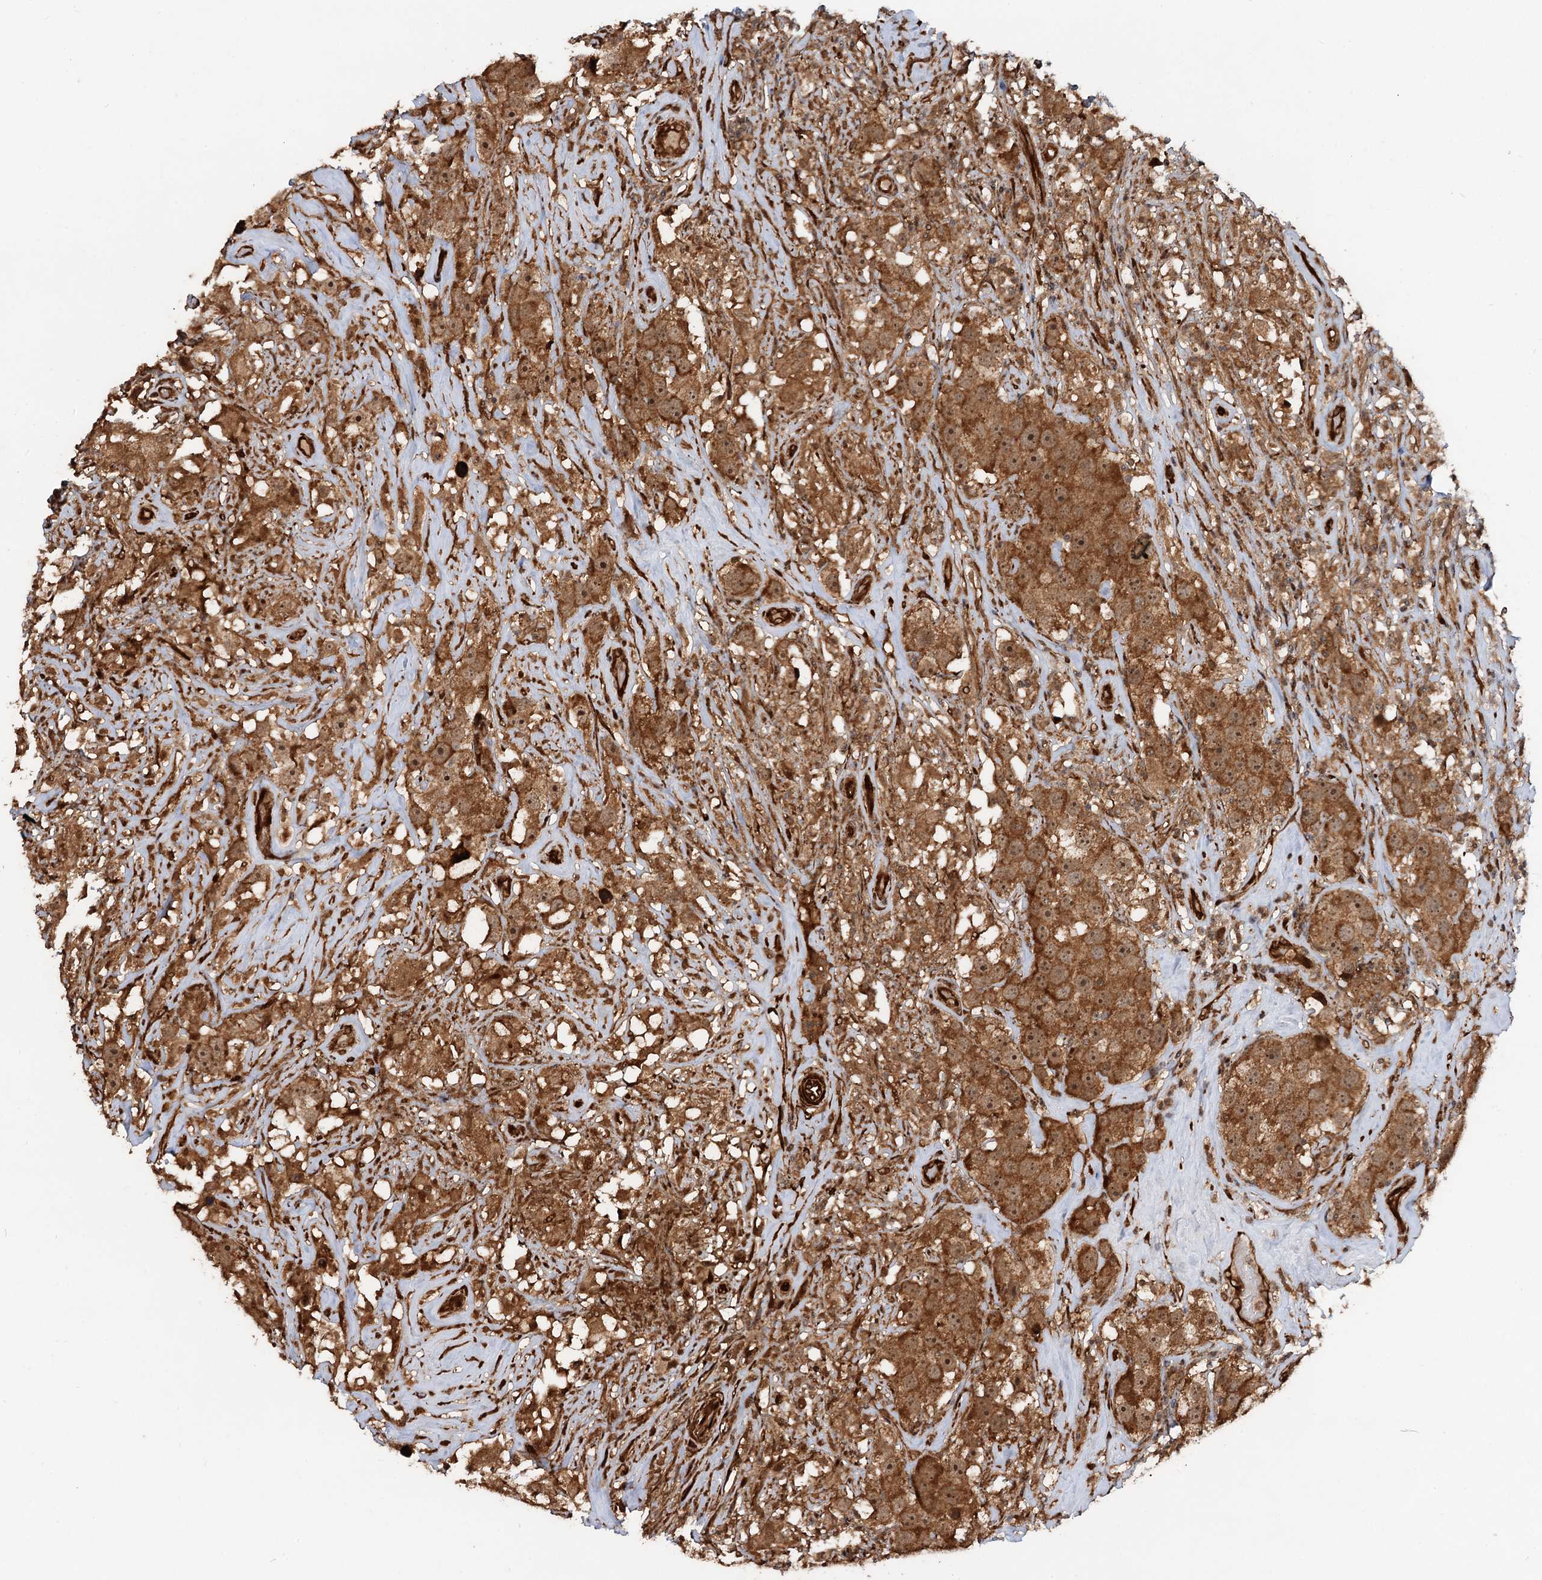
{"staining": {"intensity": "moderate", "quantity": ">75%", "location": "cytoplasmic/membranous,nuclear"}, "tissue": "testis cancer", "cell_type": "Tumor cells", "image_type": "cancer", "snomed": [{"axis": "morphology", "description": "Seminoma, NOS"}, {"axis": "topography", "description": "Testis"}], "caption": "The immunohistochemical stain labels moderate cytoplasmic/membranous and nuclear staining in tumor cells of testis seminoma tissue. Immunohistochemistry (ihc) stains the protein in brown and the nuclei are stained blue.", "gene": "SNRNP25", "patient": {"sex": "male", "age": 49}}